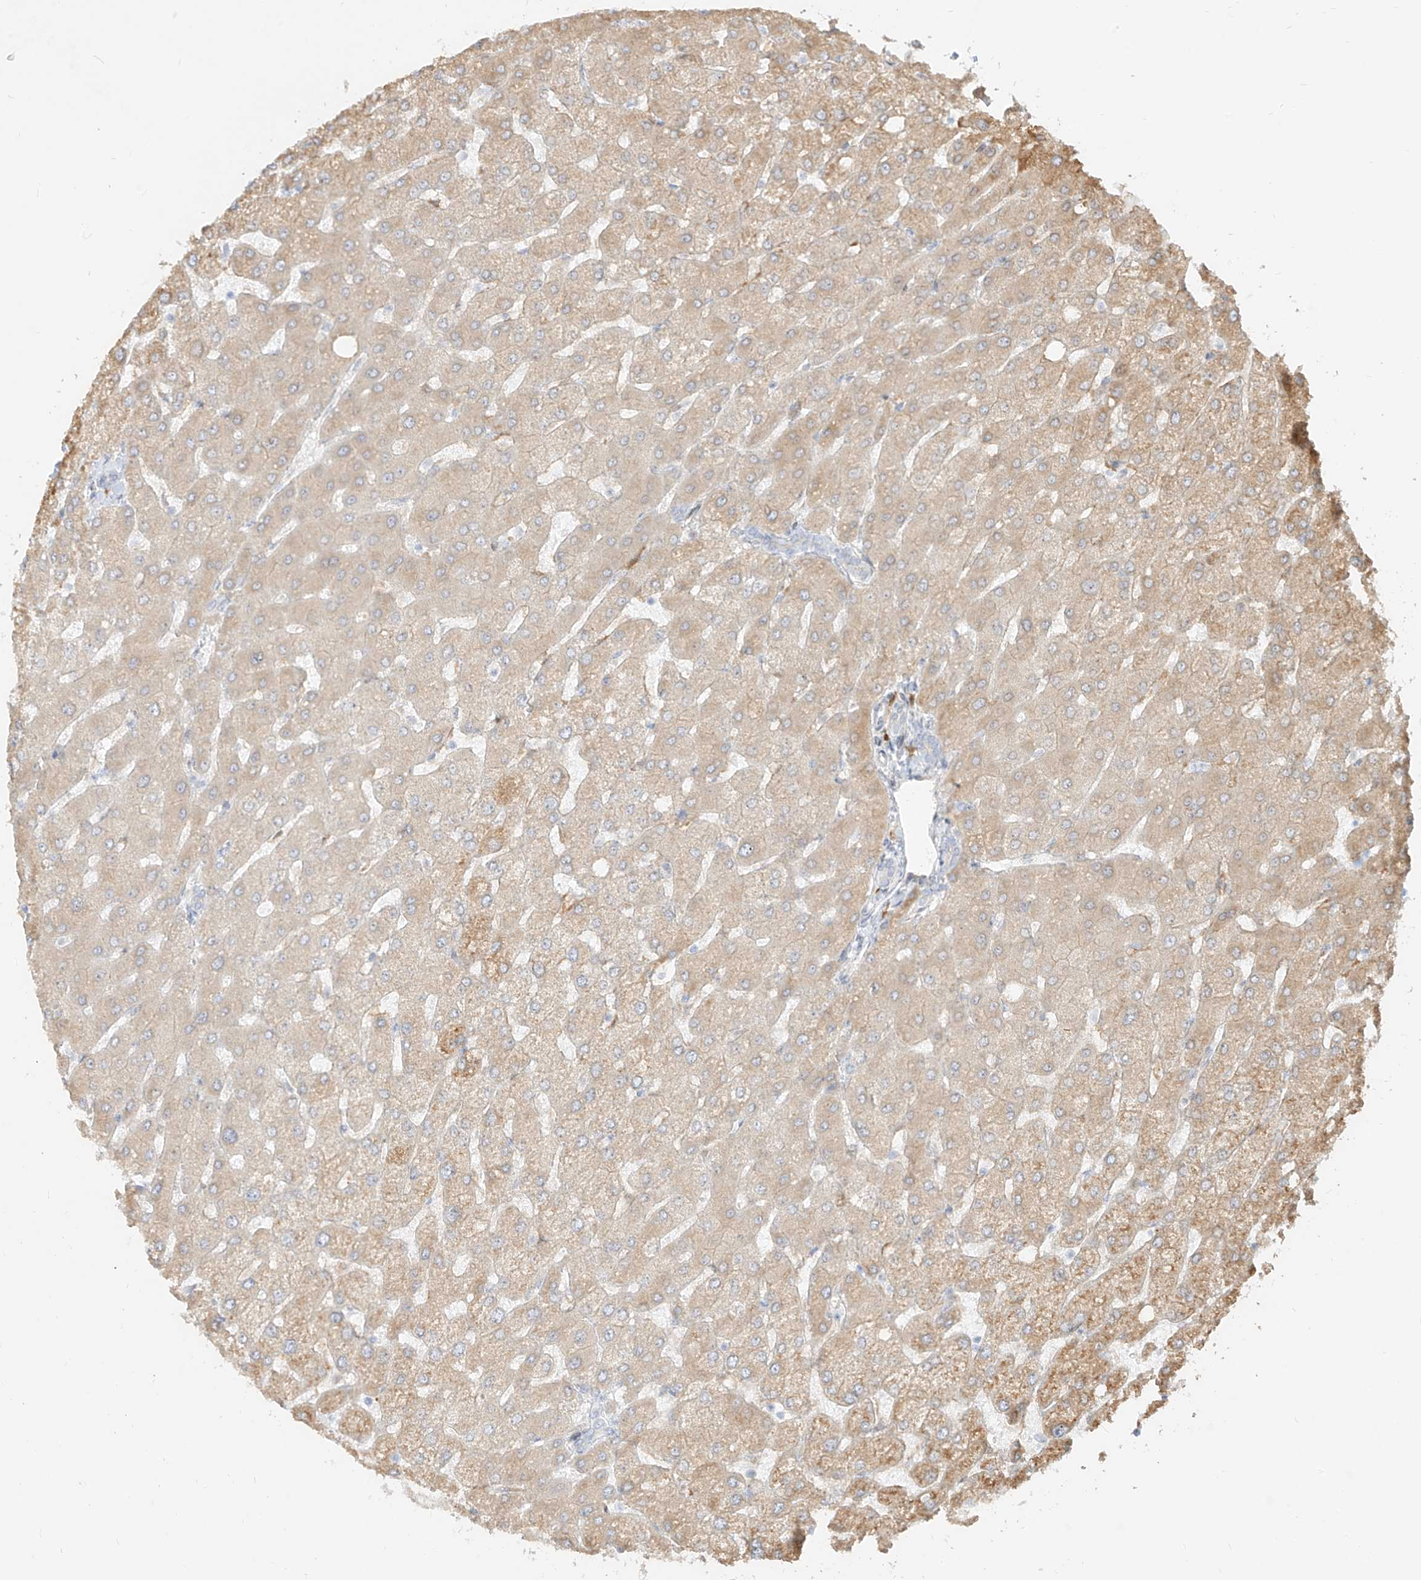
{"staining": {"intensity": "negative", "quantity": "none", "location": "none"}, "tissue": "liver", "cell_type": "Cholangiocytes", "image_type": "normal", "snomed": [{"axis": "morphology", "description": "Normal tissue, NOS"}, {"axis": "topography", "description": "Liver"}], "caption": "High magnification brightfield microscopy of normal liver stained with DAB (3,3'-diaminobenzidine) (brown) and counterstained with hematoxylin (blue): cholangiocytes show no significant staining.", "gene": "NHSL1", "patient": {"sex": "female", "age": 54}}